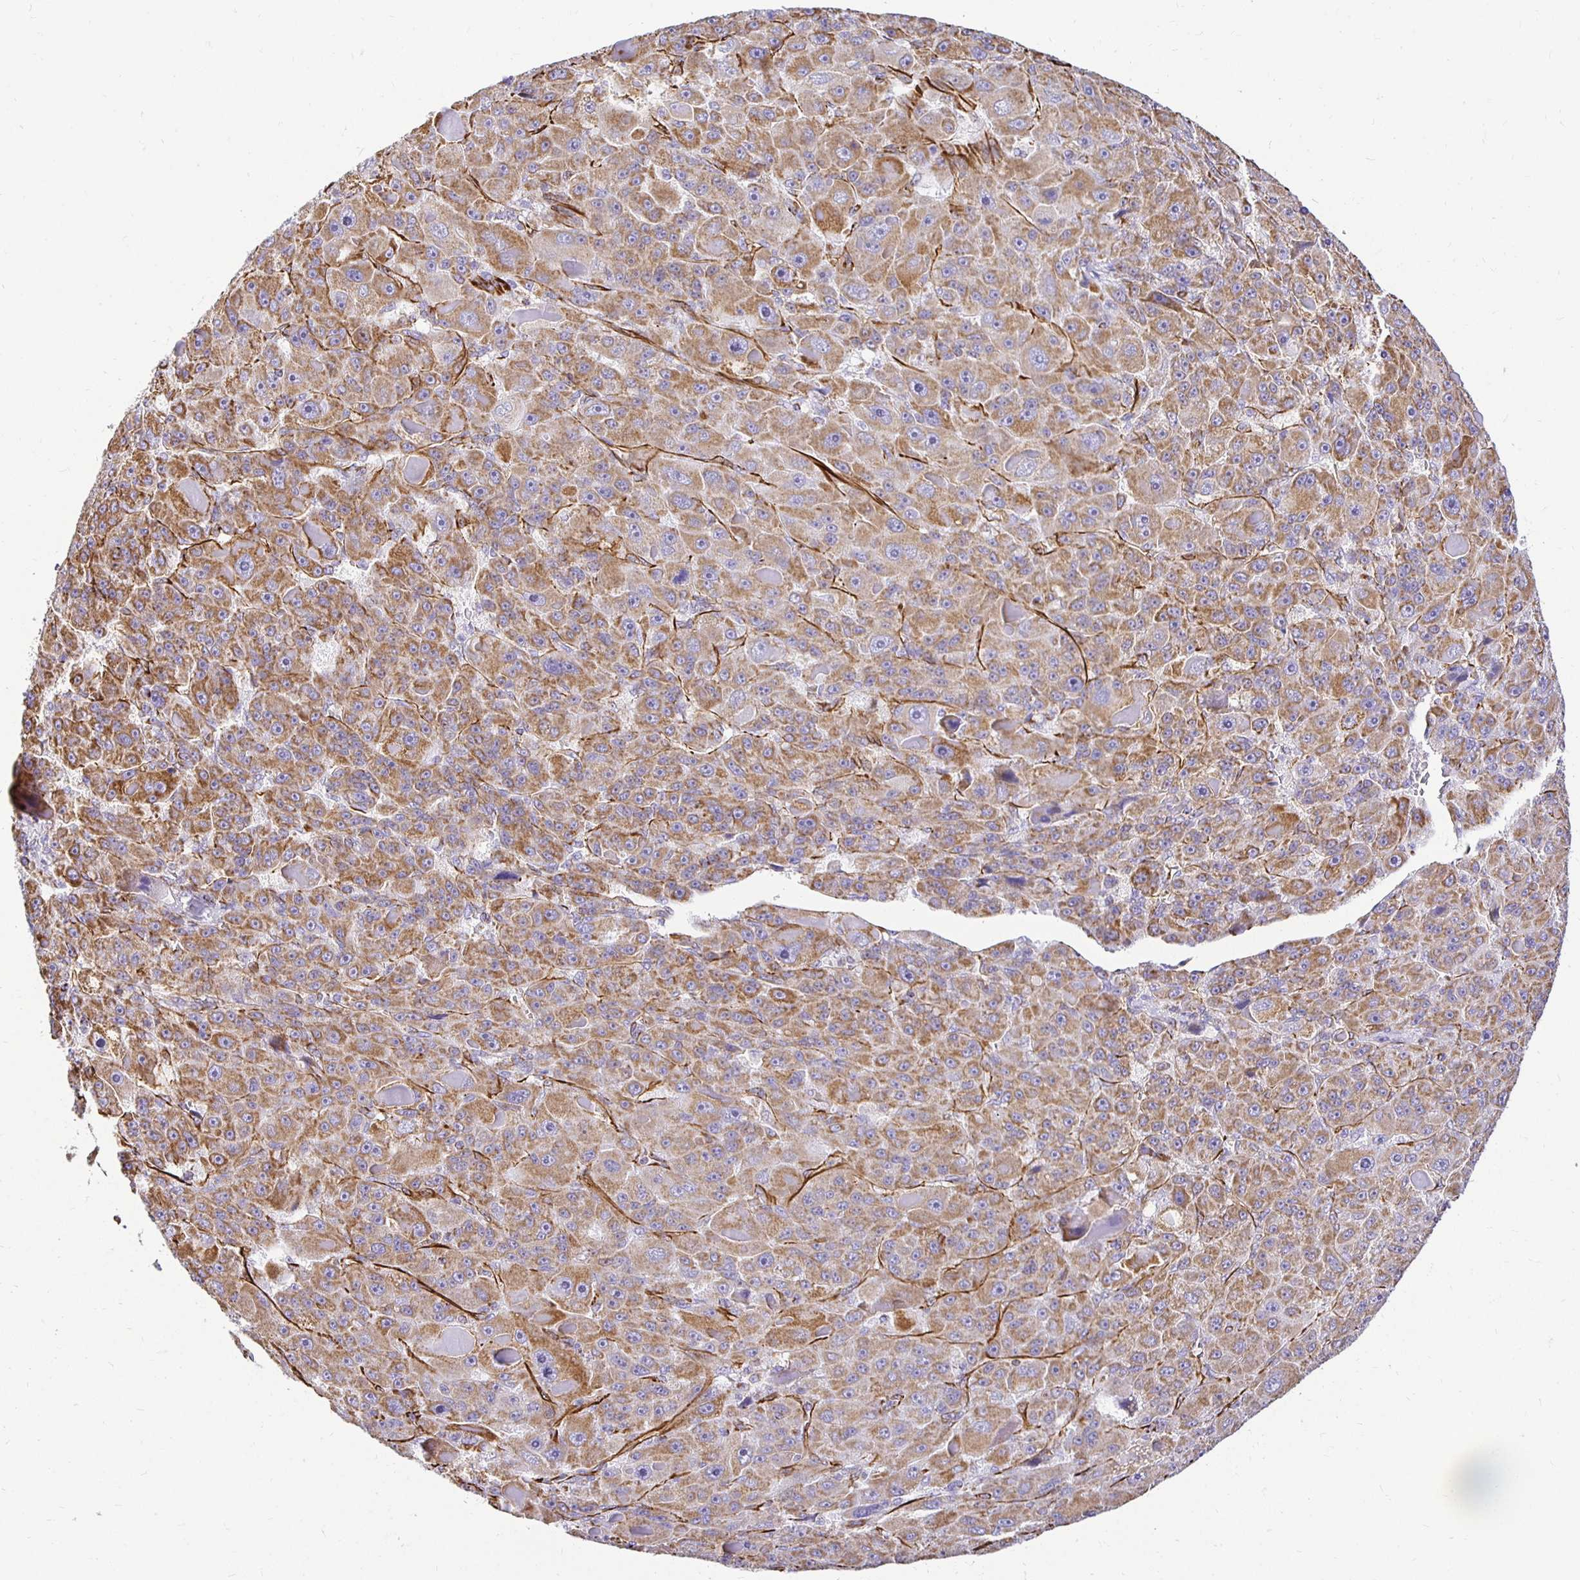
{"staining": {"intensity": "moderate", "quantity": ">75%", "location": "cytoplasmic/membranous"}, "tissue": "liver cancer", "cell_type": "Tumor cells", "image_type": "cancer", "snomed": [{"axis": "morphology", "description": "Carcinoma, Hepatocellular, NOS"}, {"axis": "topography", "description": "Liver"}], "caption": "This is an image of immunohistochemistry (IHC) staining of liver cancer (hepatocellular carcinoma), which shows moderate staining in the cytoplasmic/membranous of tumor cells.", "gene": "PLAAT2", "patient": {"sex": "male", "age": 76}}